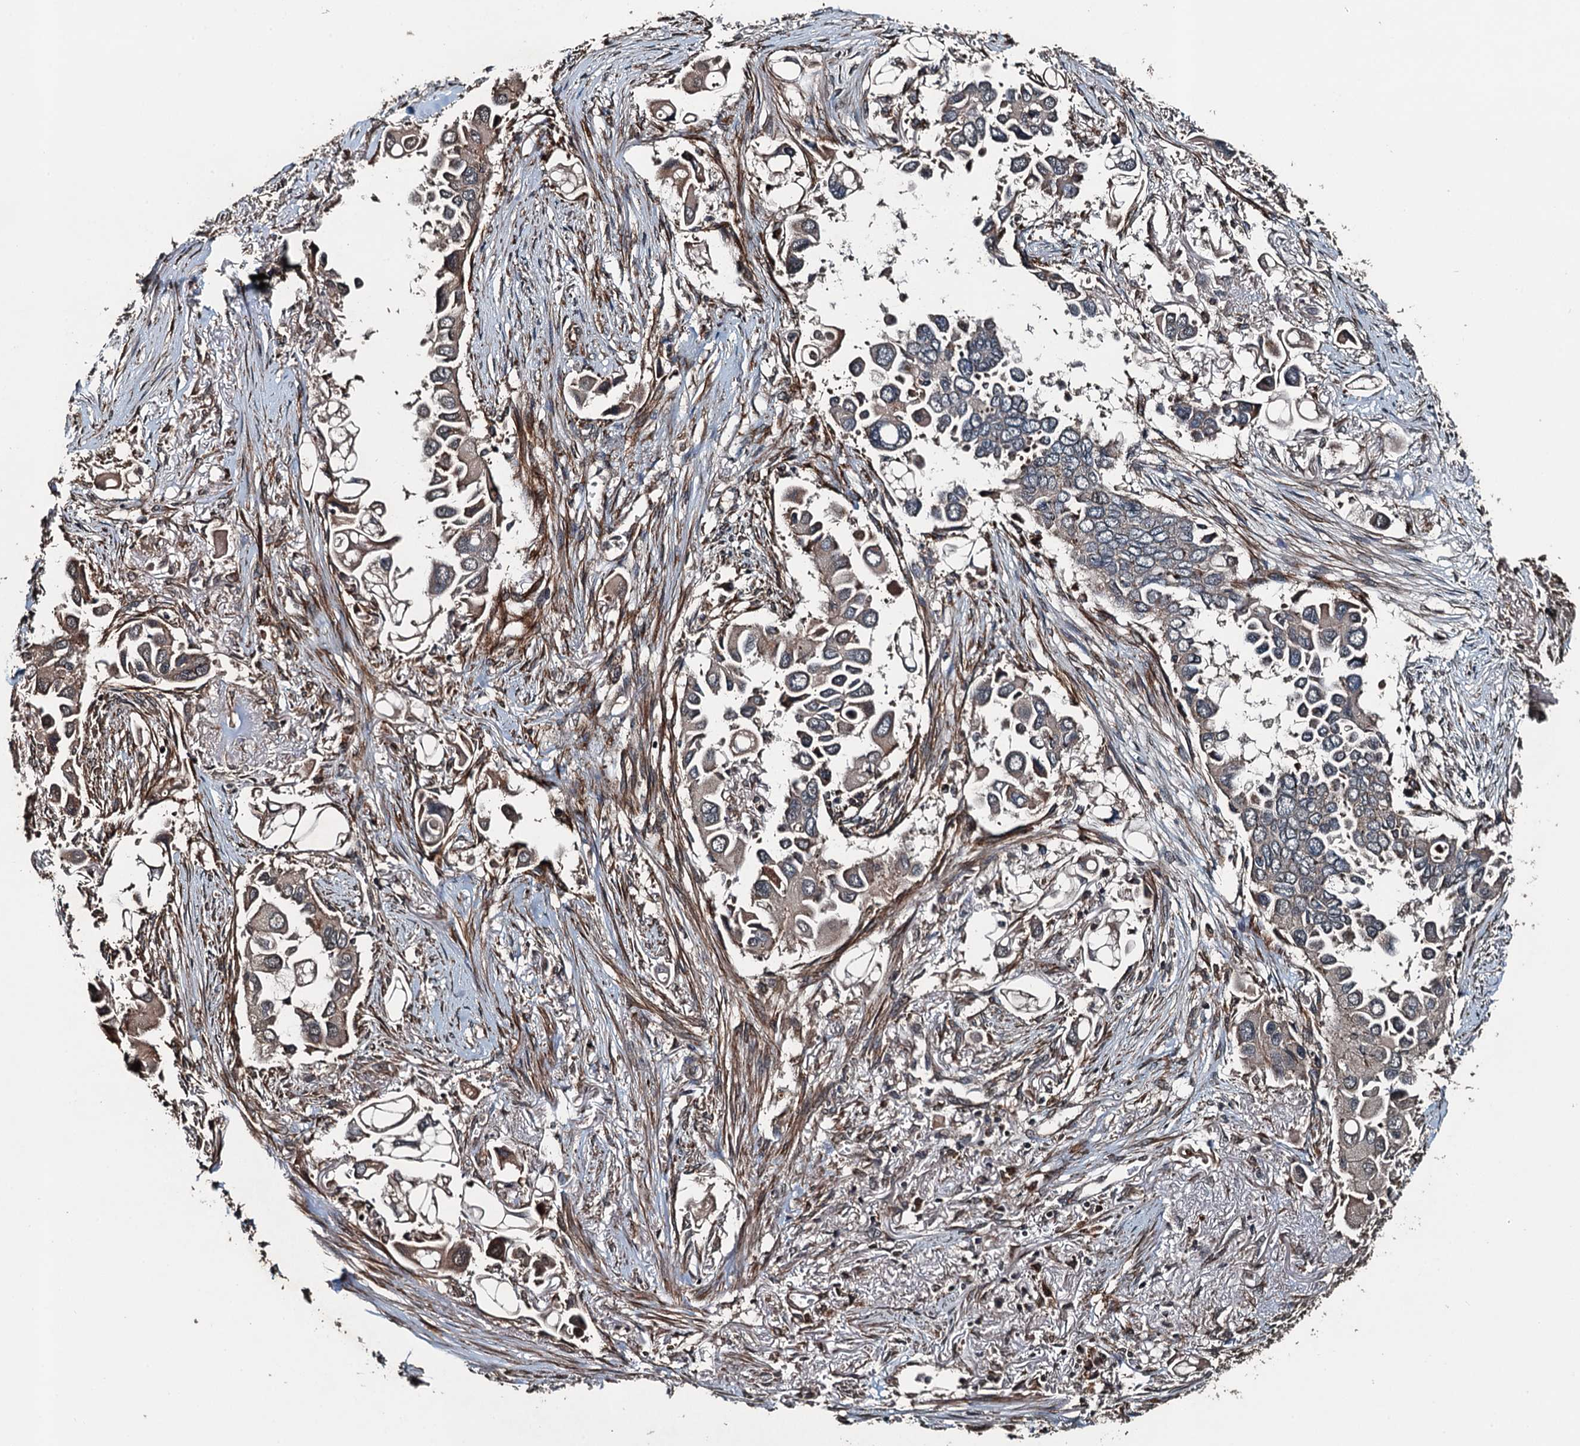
{"staining": {"intensity": "weak", "quantity": "<25%", "location": "cytoplasmic/membranous"}, "tissue": "lung cancer", "cell_type": "Tumor cells", "image_type": "cancer", "snomed": [{"axis": "morphology", "description": "Adenocarcinoma, NOS"}, {"axis": "topography", "description": "Lung"}], "caption": "Protein analysis of adenocarcinoma (lung) demonstrates no significant expression in tumor cells.", "gene": "TCTN1", "patient": {"sex": "female", "age": 76}}